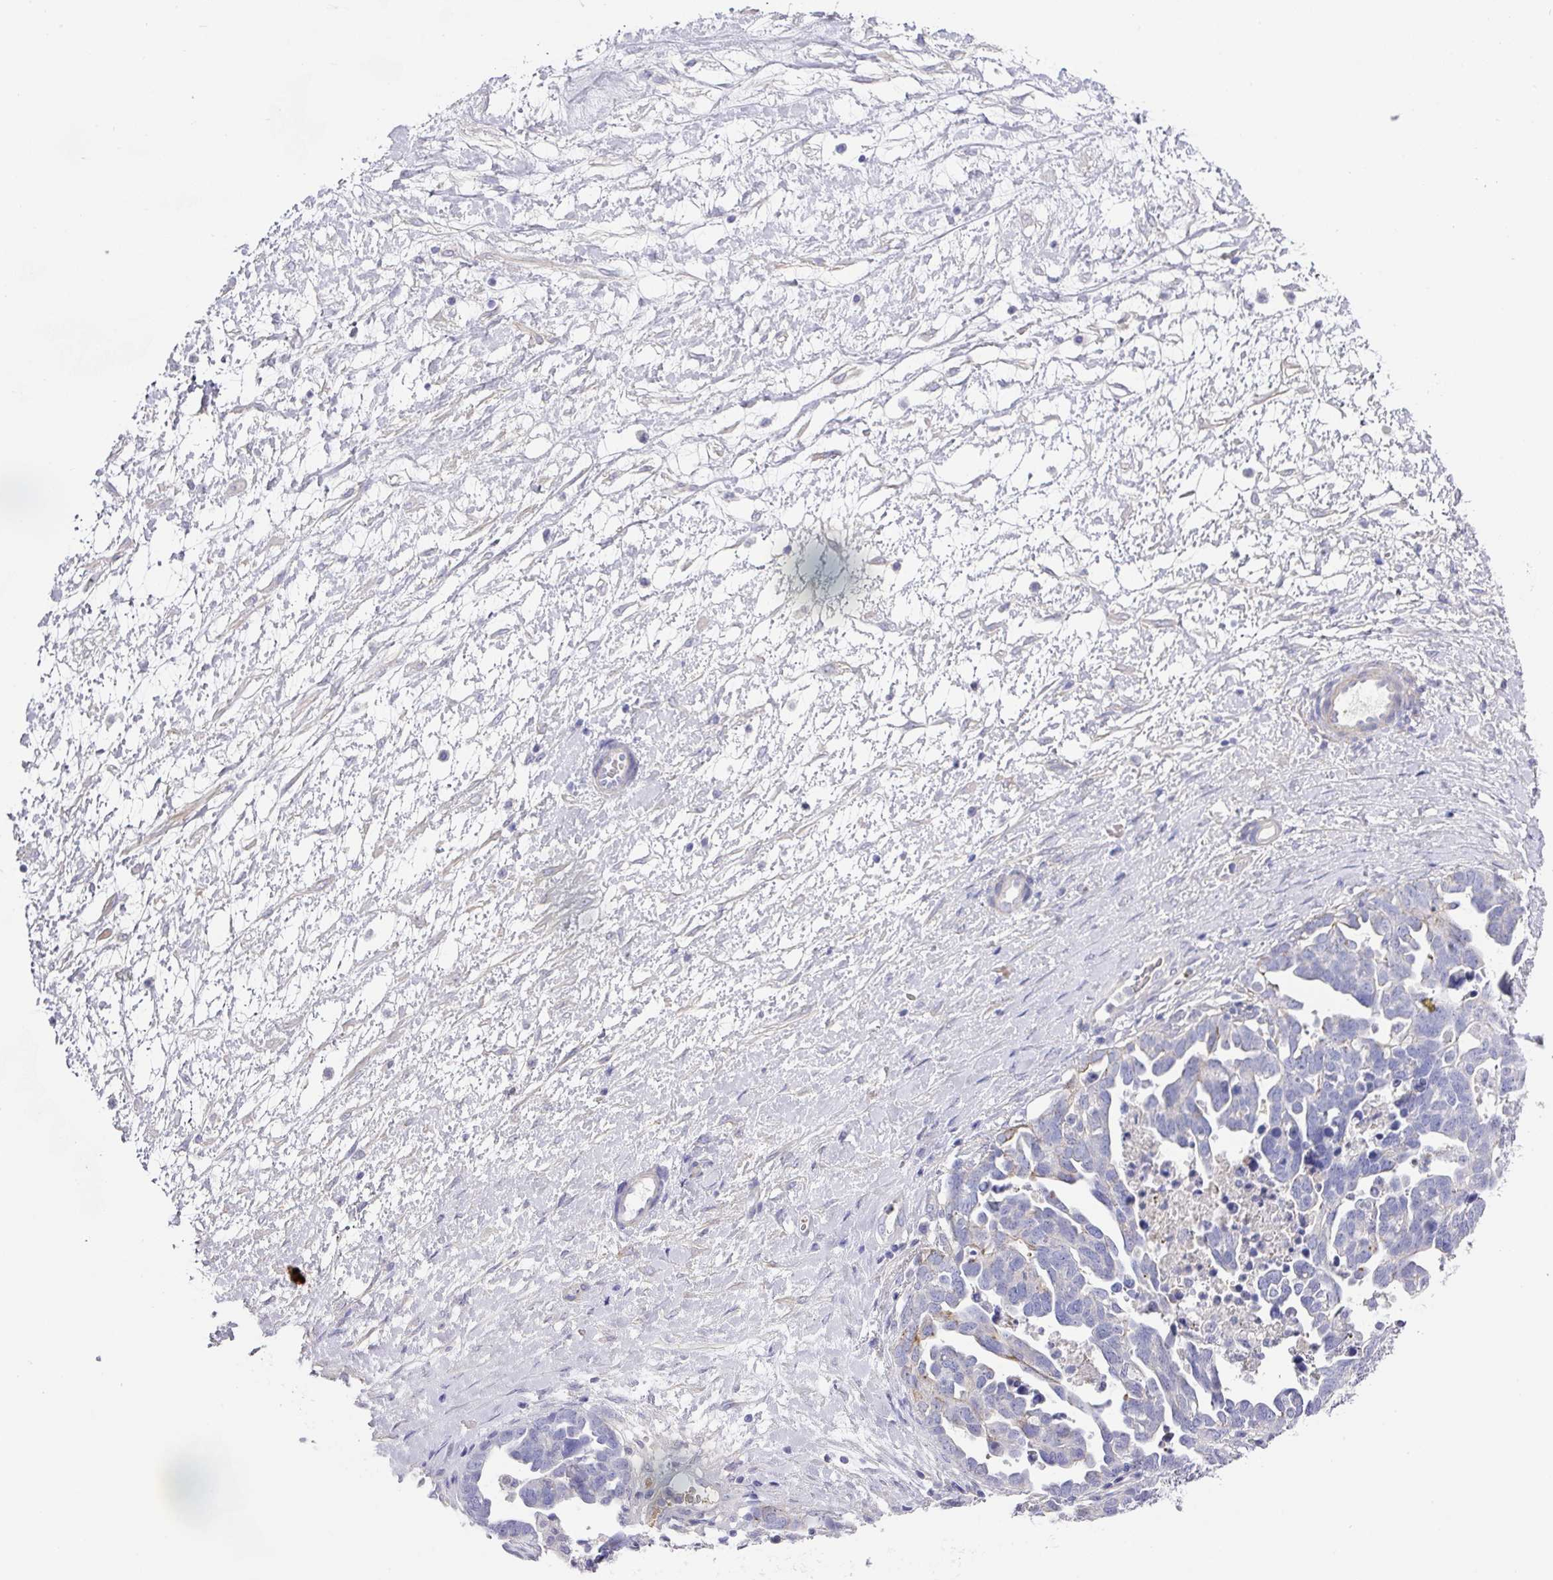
{"staining": {"intensity": "negative", "quantity": "none", "location": "none"}, "tissue": "ovarian cancer", "cell_type": "Tumor cells", "image_type": "cancer", "snomed": [{"axis": "morphology", "description": "Cystadenocarcinoma, serous, NOS"}, {"axis": "topography", "description": "Ovary"}], "caption": "This image is of ovarian cancer stained with immunohistochemistry (IHC) to label a protein in brown with the nuclei are counter-stained blue. There is no expression in tumor cells.", "gene": "TARM1", "patient": {"sex": "female", "age": 54}}